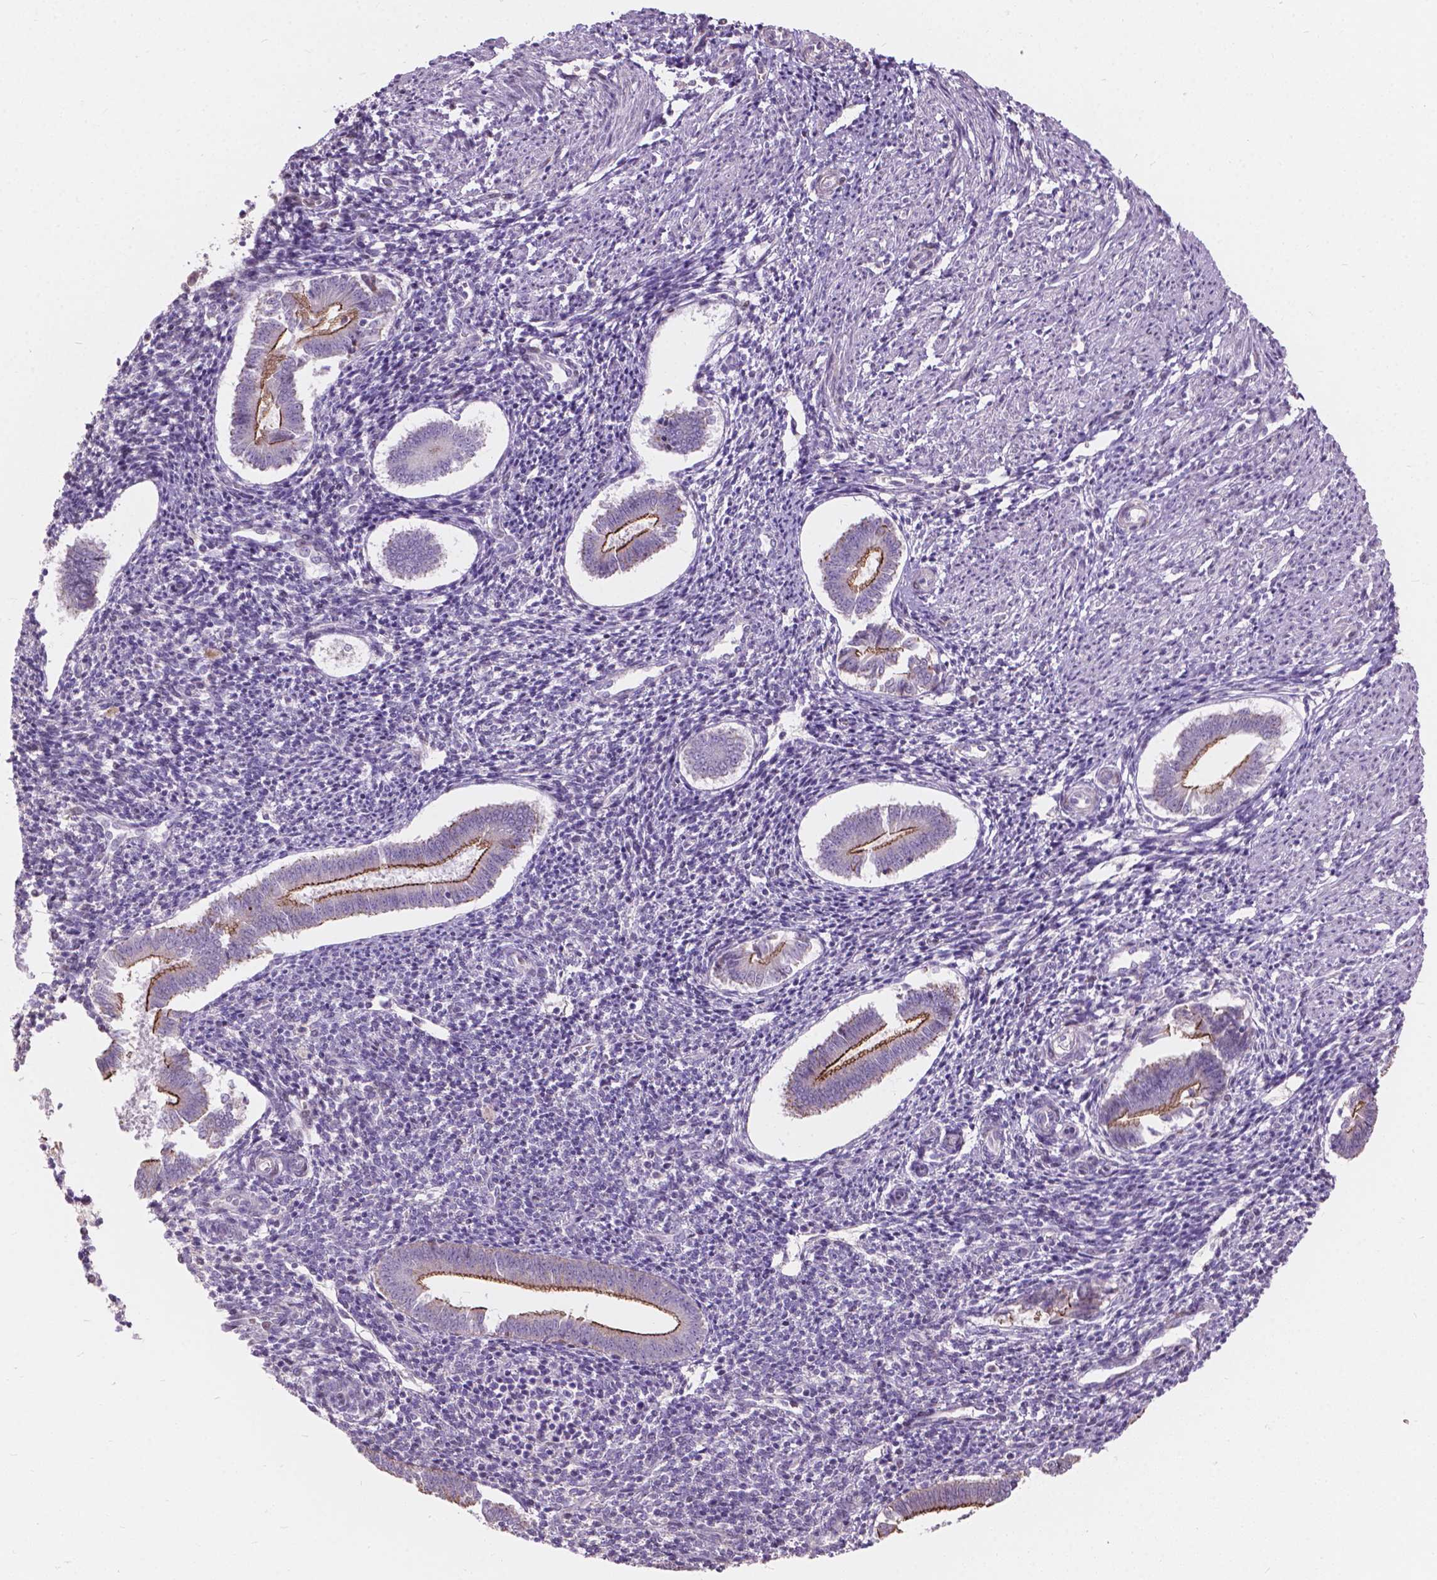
{"staining": {"intensity": "negative", "quantity": "none", "location": "none"}, "tissue": "endometrium", "cell_type": "Cells in endometrial stroma", "image_type": "normal", "snomed": [{"axis": "morphology", "description": "Normal tissue, NOS"}, {"axis": "topography", "description": "Endometrium"}], "caption": "The micrograph shows no significant positivity in cells in endometrial stroma of endometrium.", "gene": "MYH14", "patient": {"sex": "female", "age": 25}}